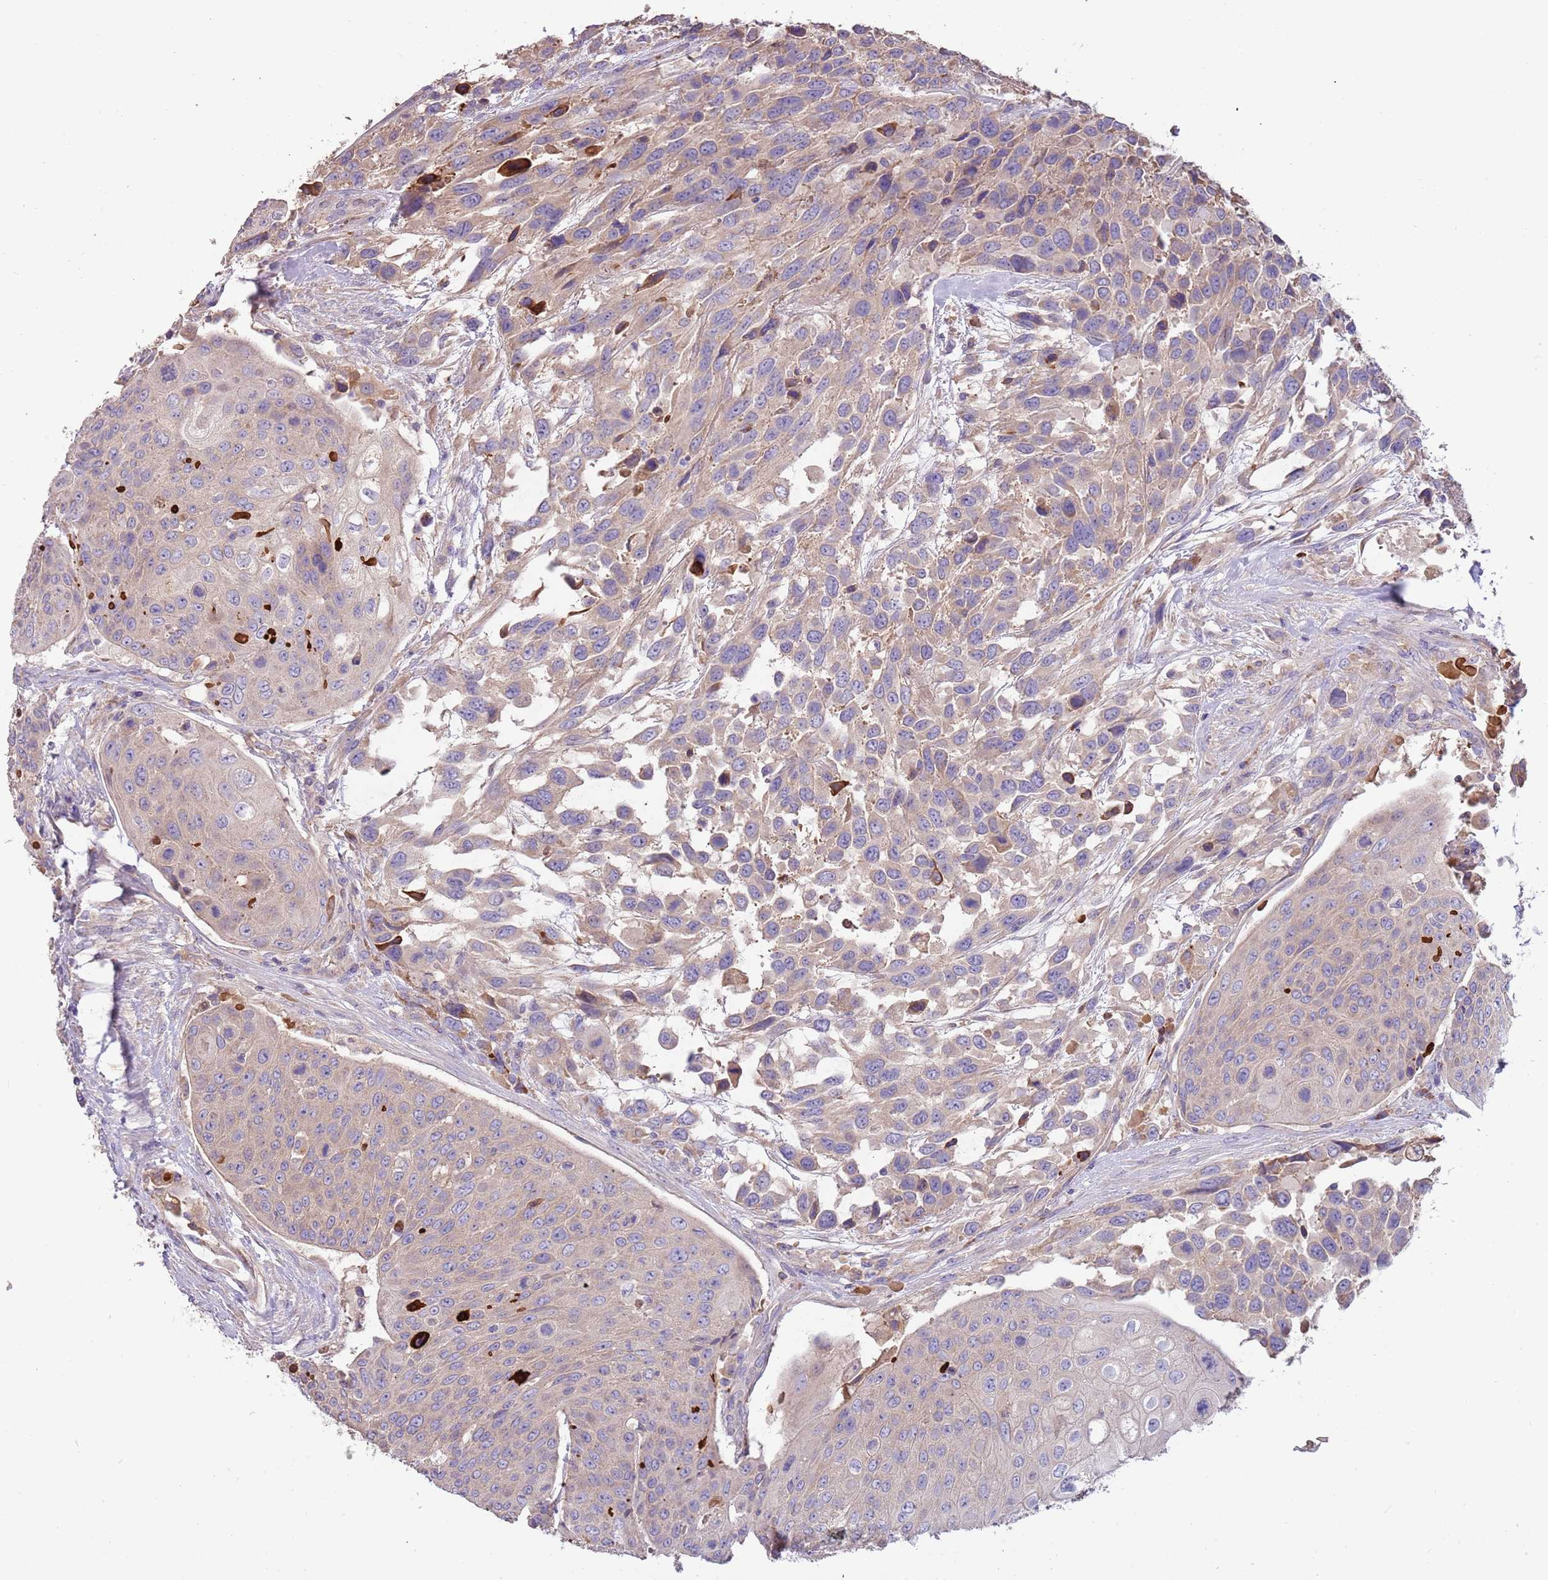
{"staining": {"intensity": "weak", "quantity": "25%-75%", "location": "cytoplasmic/membranous"}, "tissue": "urothelial cancer", "cell_type": "Tumor cells", "image_type": "cancer", "snomed": [{"axis": "morphology", "description": "Urothelial carcinoma, High grade"}, {"axis": "topography", "description": "Urinary bladder"}], "caption": "This photomicrograph exhibits IHC staining of high-grade urothelial carcinoma, with low weak cytoplasmic/membranous expression in approximately 25%-75% of tumor cells.", "gene": "TRMO", "patient": {"sex": "female", "age": 70}}